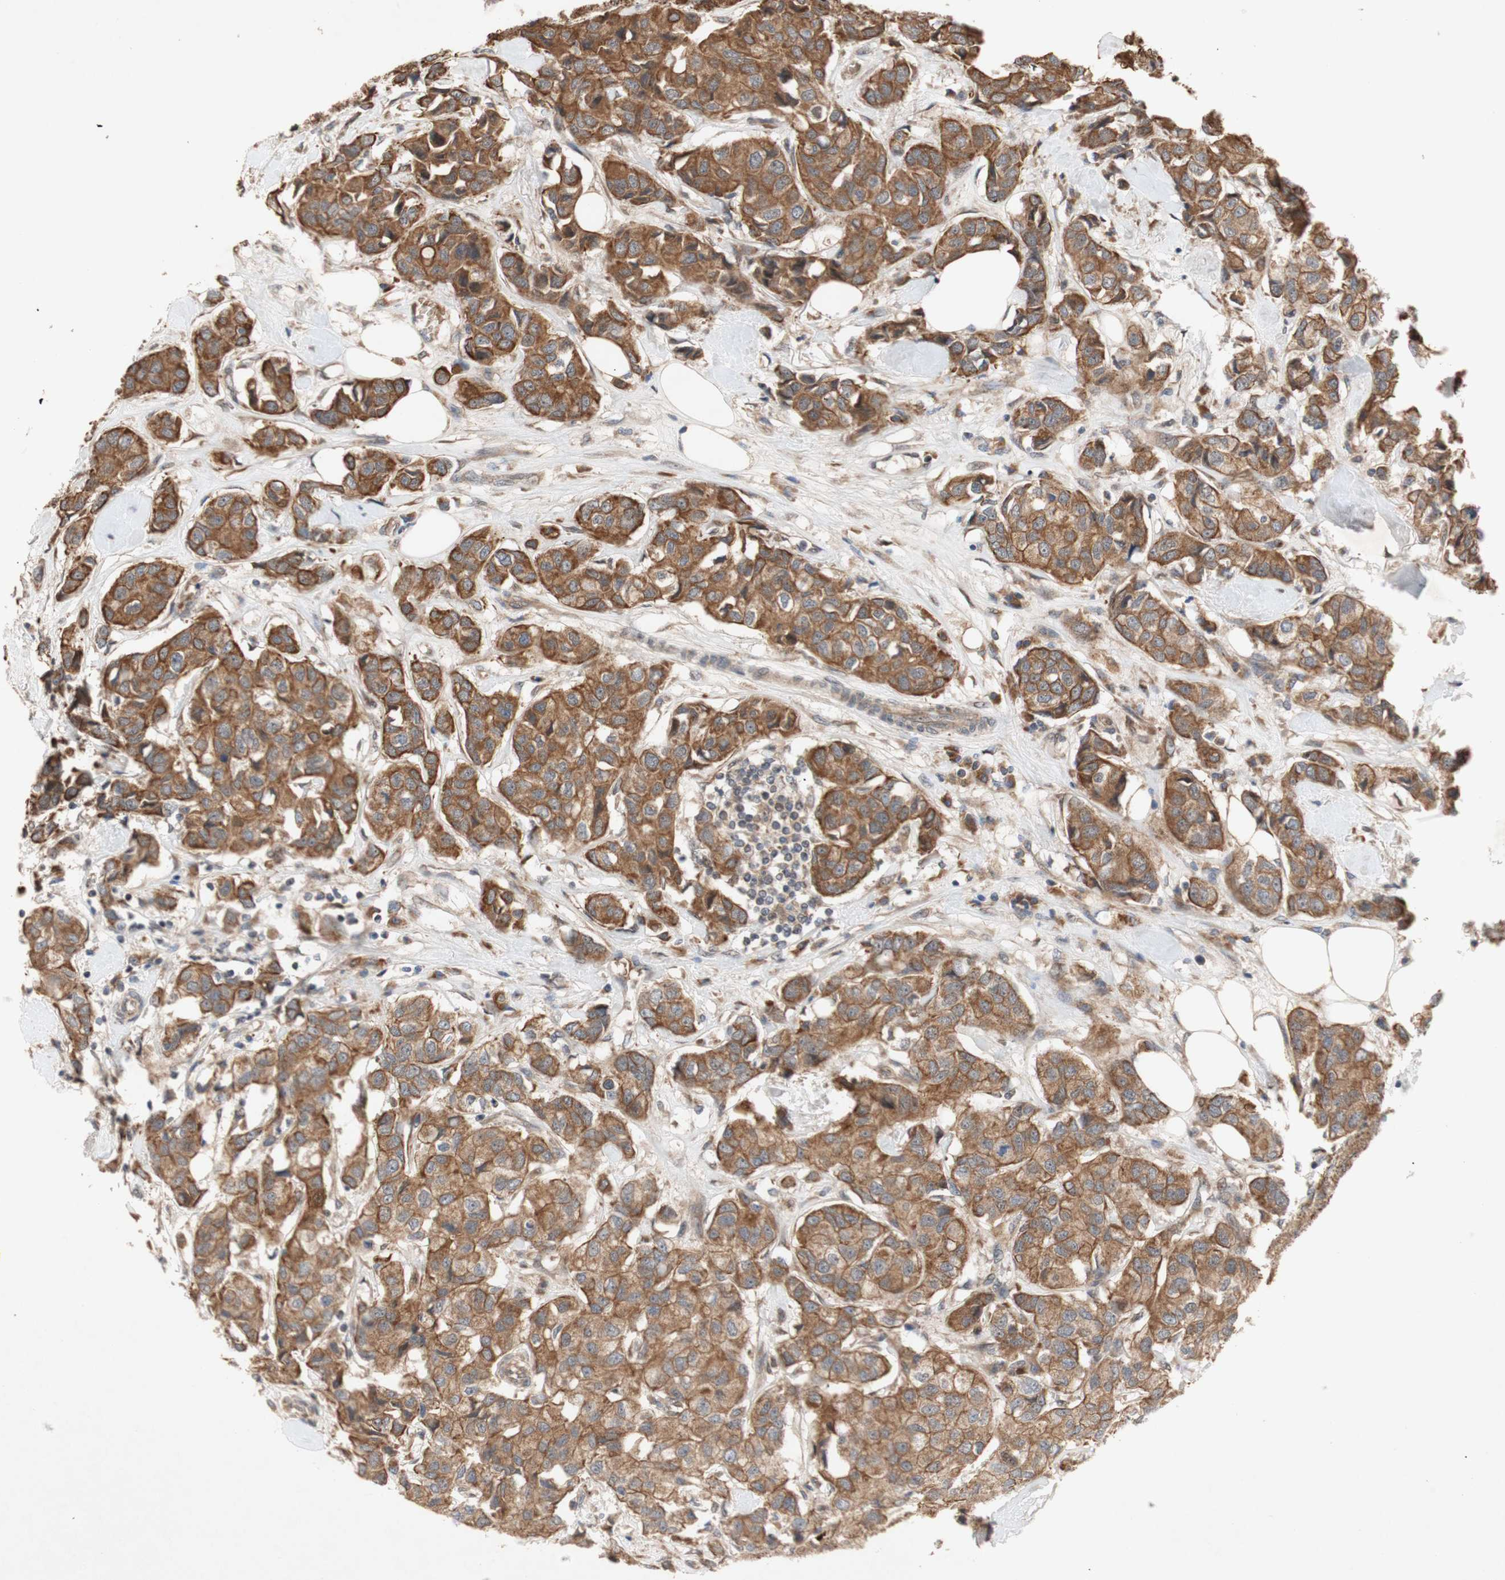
{"staining": {"intensity": "moderate", "quantity": ">75%", "location": "cytoplasmic/membranous"}, "tissue": "breast cancer", "cell_type": "Tumor cells", "image_type": "cancer", "snomed": [{"axis": "morphology", "description": "Duct carcinoma"}, {"axis": "topography", "description": "Breast"}], "caption": "This photomicrograph reveals immunohistochemistry staining of human breast cancer, with medium moderate cytoplasmic/membranous staining in approximately >75% of tumor cells.", "gene": "PKN1", "patient": {"sex": "female", "age": 80}}